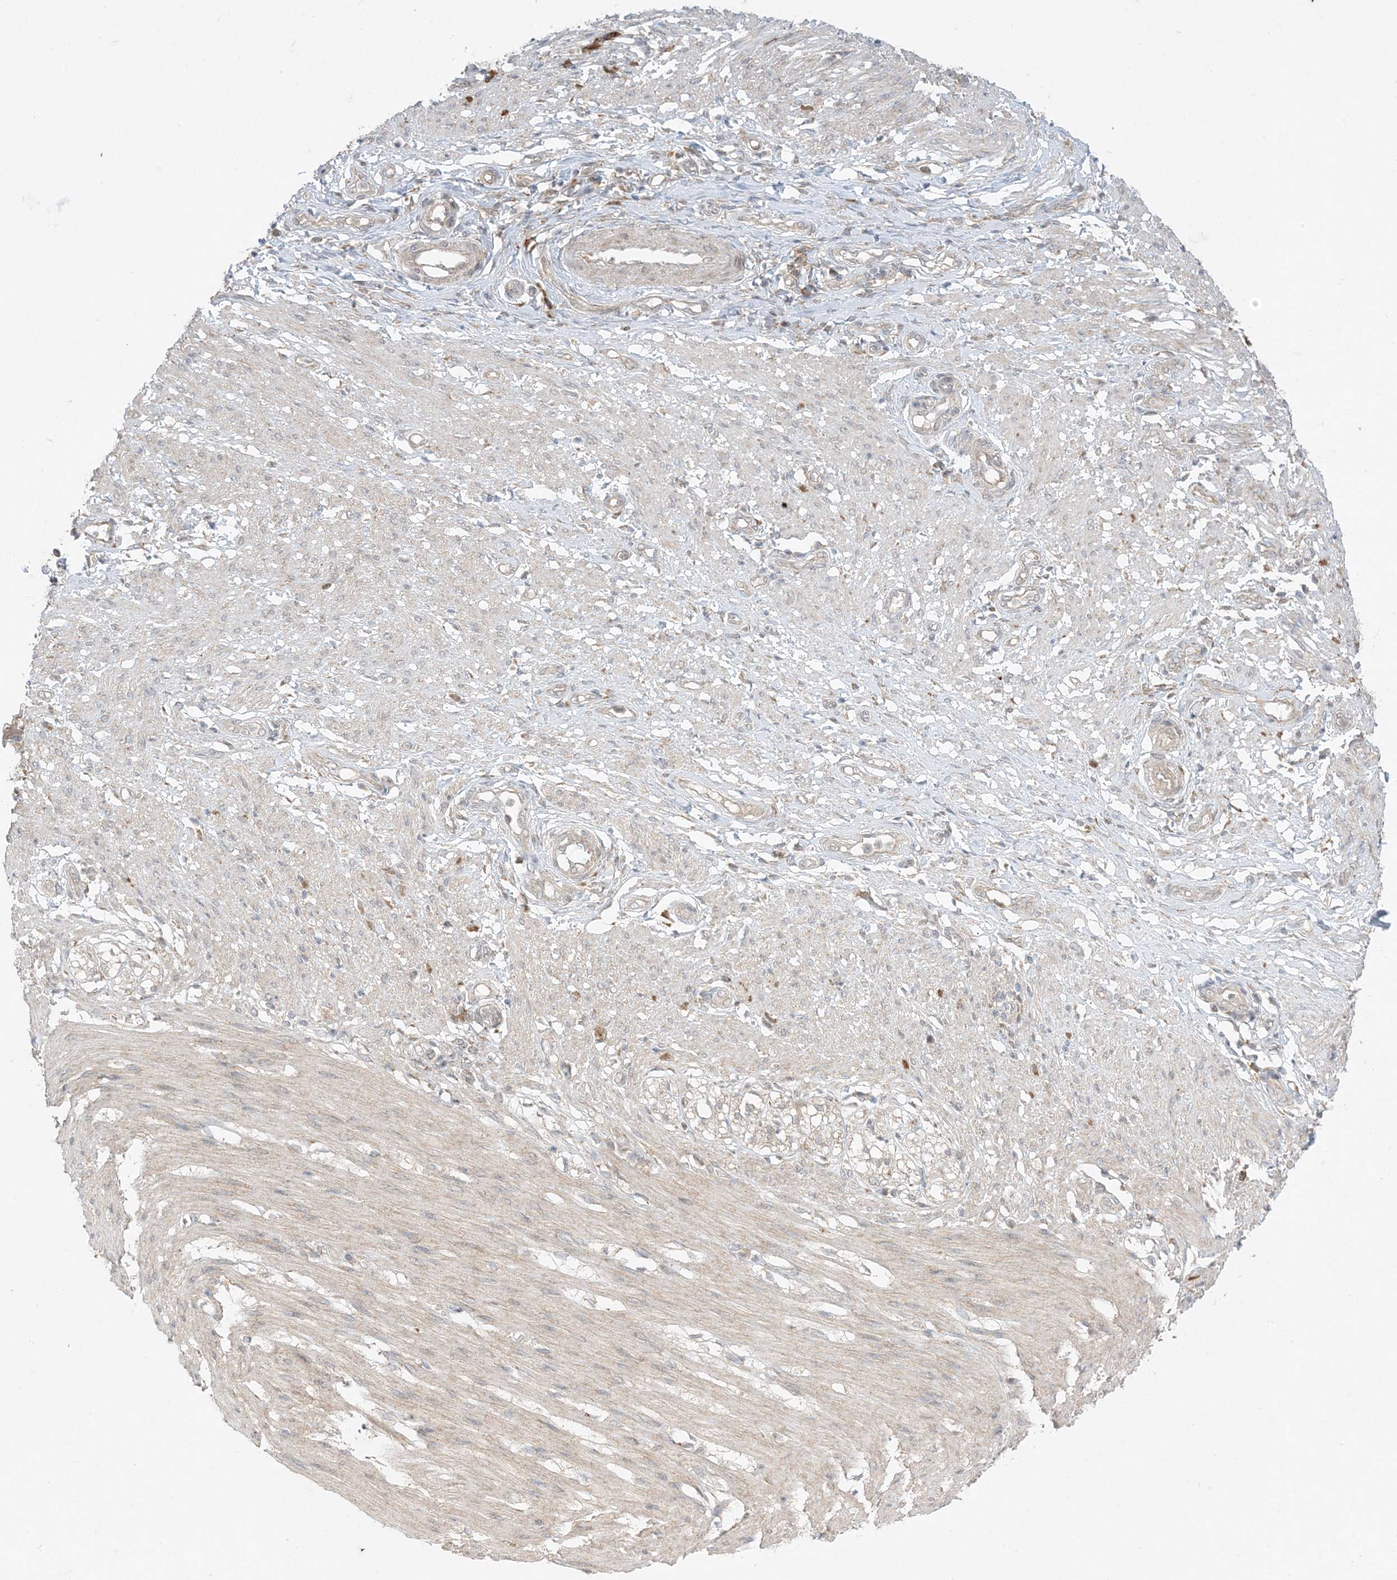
{"staining": {"intensity": "weak", "quantity": "<25%", "location": "cytoplasmic/membranous"}, "tissue": "smooth muscle", "cell_type": "Smooth muscle cells", "image_type": "normal", "snomed": [{"axis": "morphology", "description": "Normal tissue, NOS"}, {"axis": "morphology", "description": "Adenocarcinoma, NOS"}, {"axis": "topography", "description": "Colon"}, {"axis": "topography", "description": "Peripheral nerve tissue"}], "caption": "An immunohistochemistry image of benign smooth muscle is shown. There is no staining in smooth muscle cells of smooth muscle. (DAB (3,3'-diaminobenzidine) immunohistochemistry visualized using brightfield microscopy, high magnification).", "gene": "ODC1", "patient": {"sex": "male", "age": 14}}